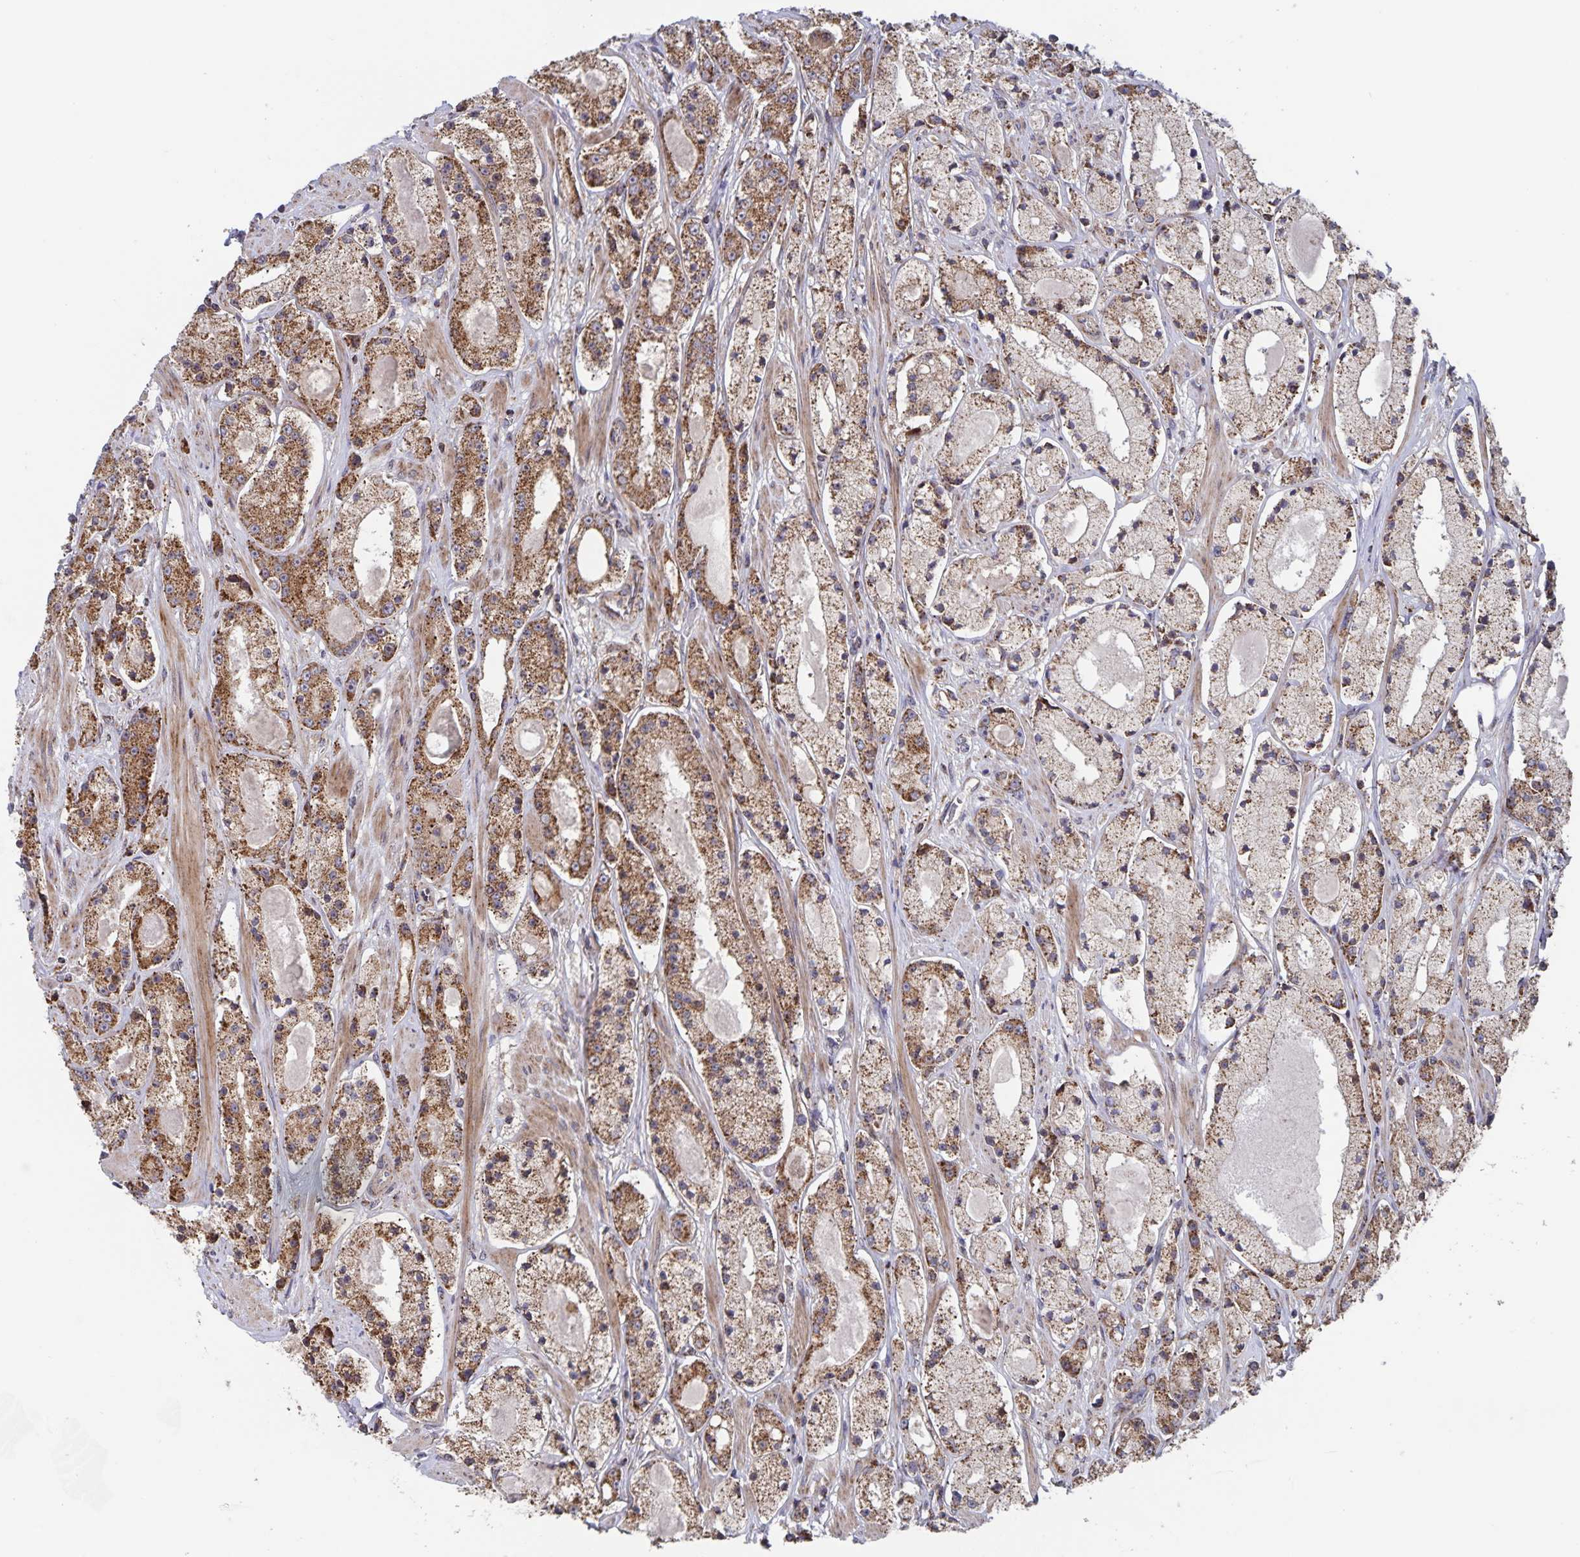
{"staining": {"intensity": "moderate", "quantity": ">75%", "location": "cytoplasmic/membranous"}, "tissue": "prostate cancer", "cell_type": "Tumor cells", "image_type": "cancer", "snomed": [{"axis": "morphology", "description": "Adenocarcinoma, High grade"}, {"axis": "topography", "description": "Prostate"}], "caption": "Protein expression analysis of human prostate cancer reveals moderate cytoplasmic/membranous expression in about >75% of tumor cells.", "gene": "ACACA", "patient": {"sex": "male", "age": 67}}